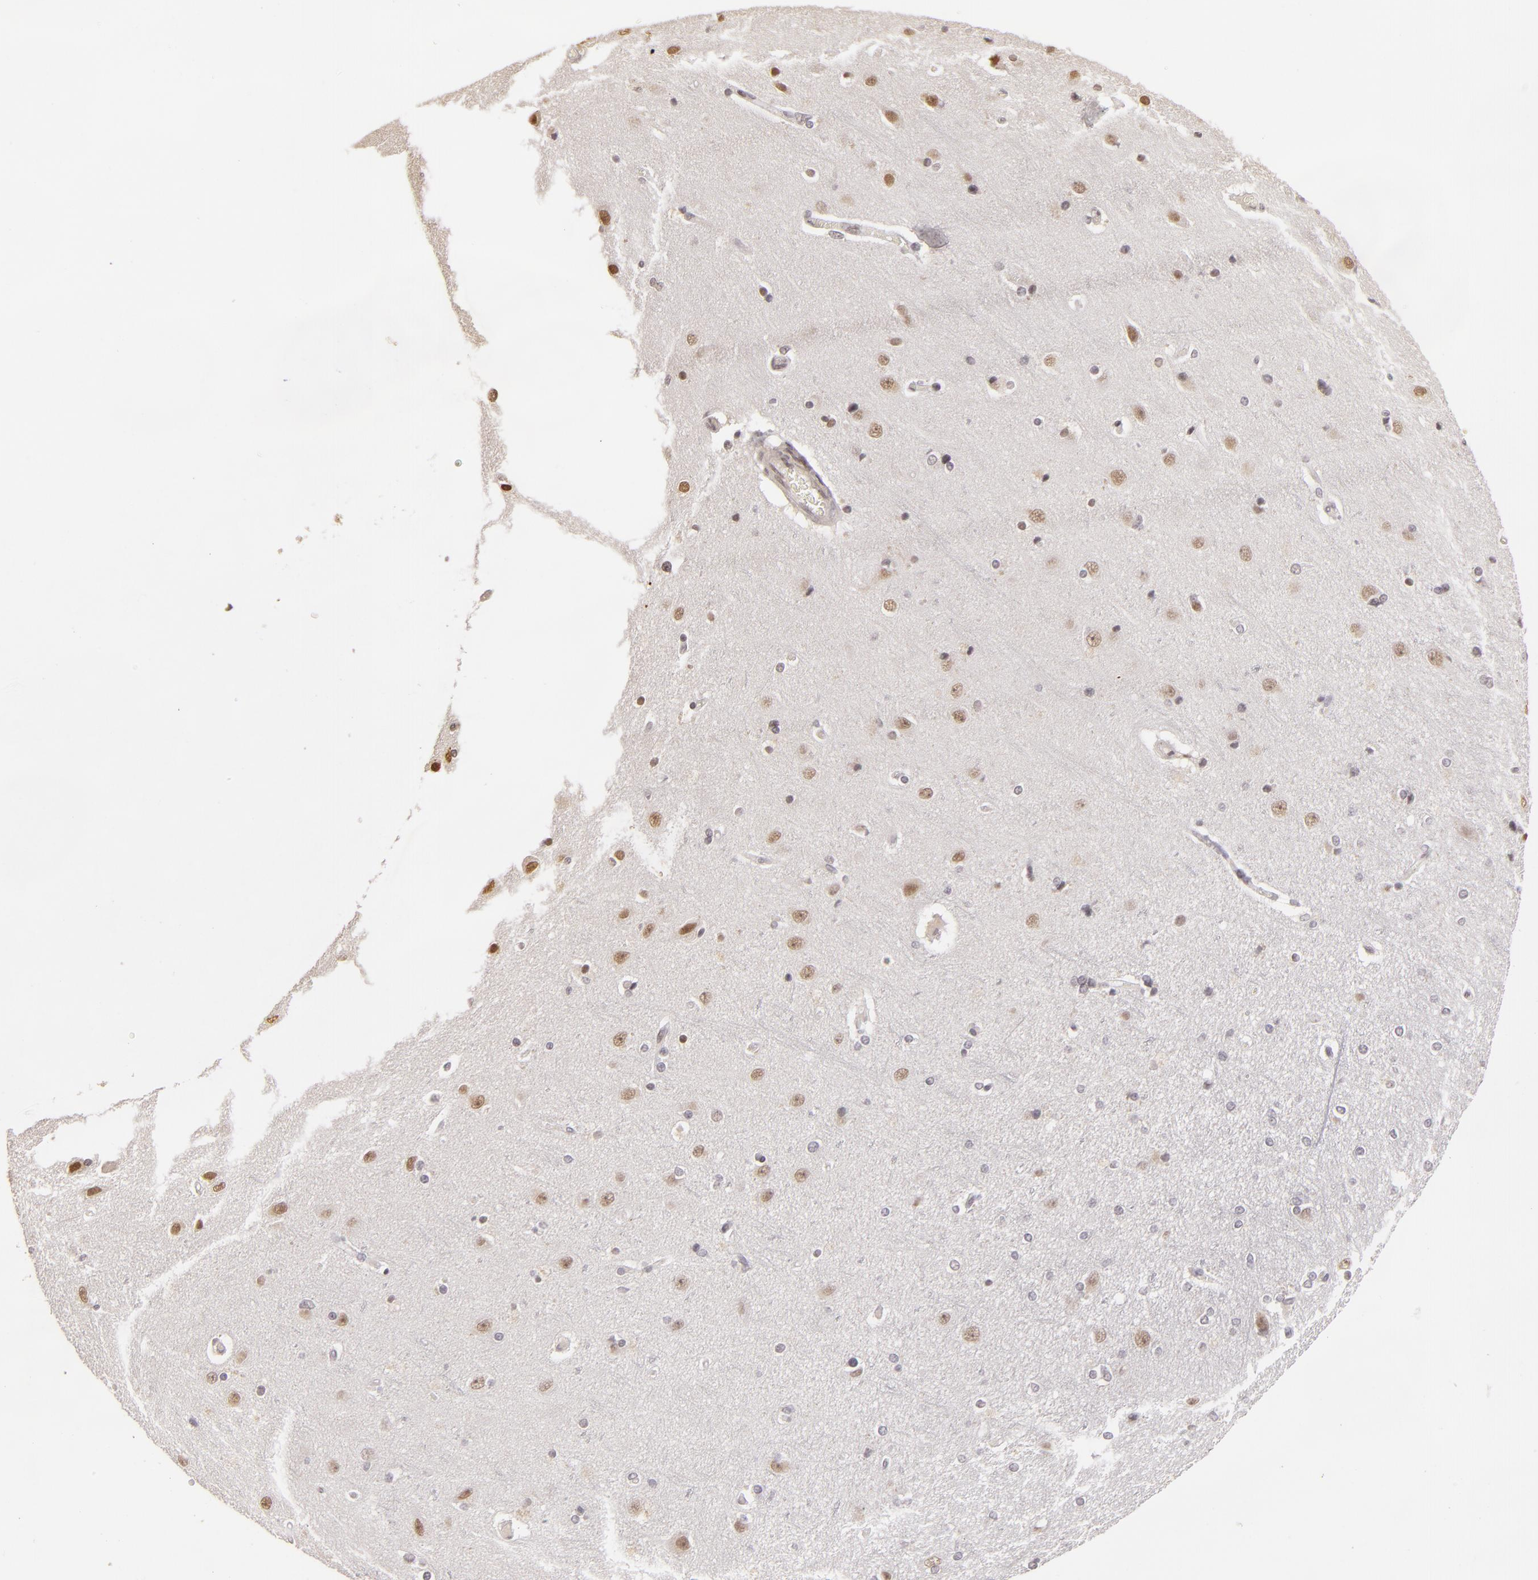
{"staining": {"intensity": "negative", "quantity": "none", "location": "none"}, "tissue": "cerebral cortex", "cell_type": "Endothelial cells", "image_type": "normal", "snomed": [{"axis": "morphology", "description": "Normal tissue, NOS"}, {"axis": "topography", "description": "Cerebral cortex"}], "caption": "Image shows no significant protein positivity in endothelial cells of benign cerebral cortex. The staining is performed using DAB (3,3'-diaminobenzidine) brown chromogen with nuclei counter-stained in using hematoxylin.", "gene": "RARB", "patient": {"sex": "female", "age": 54}}